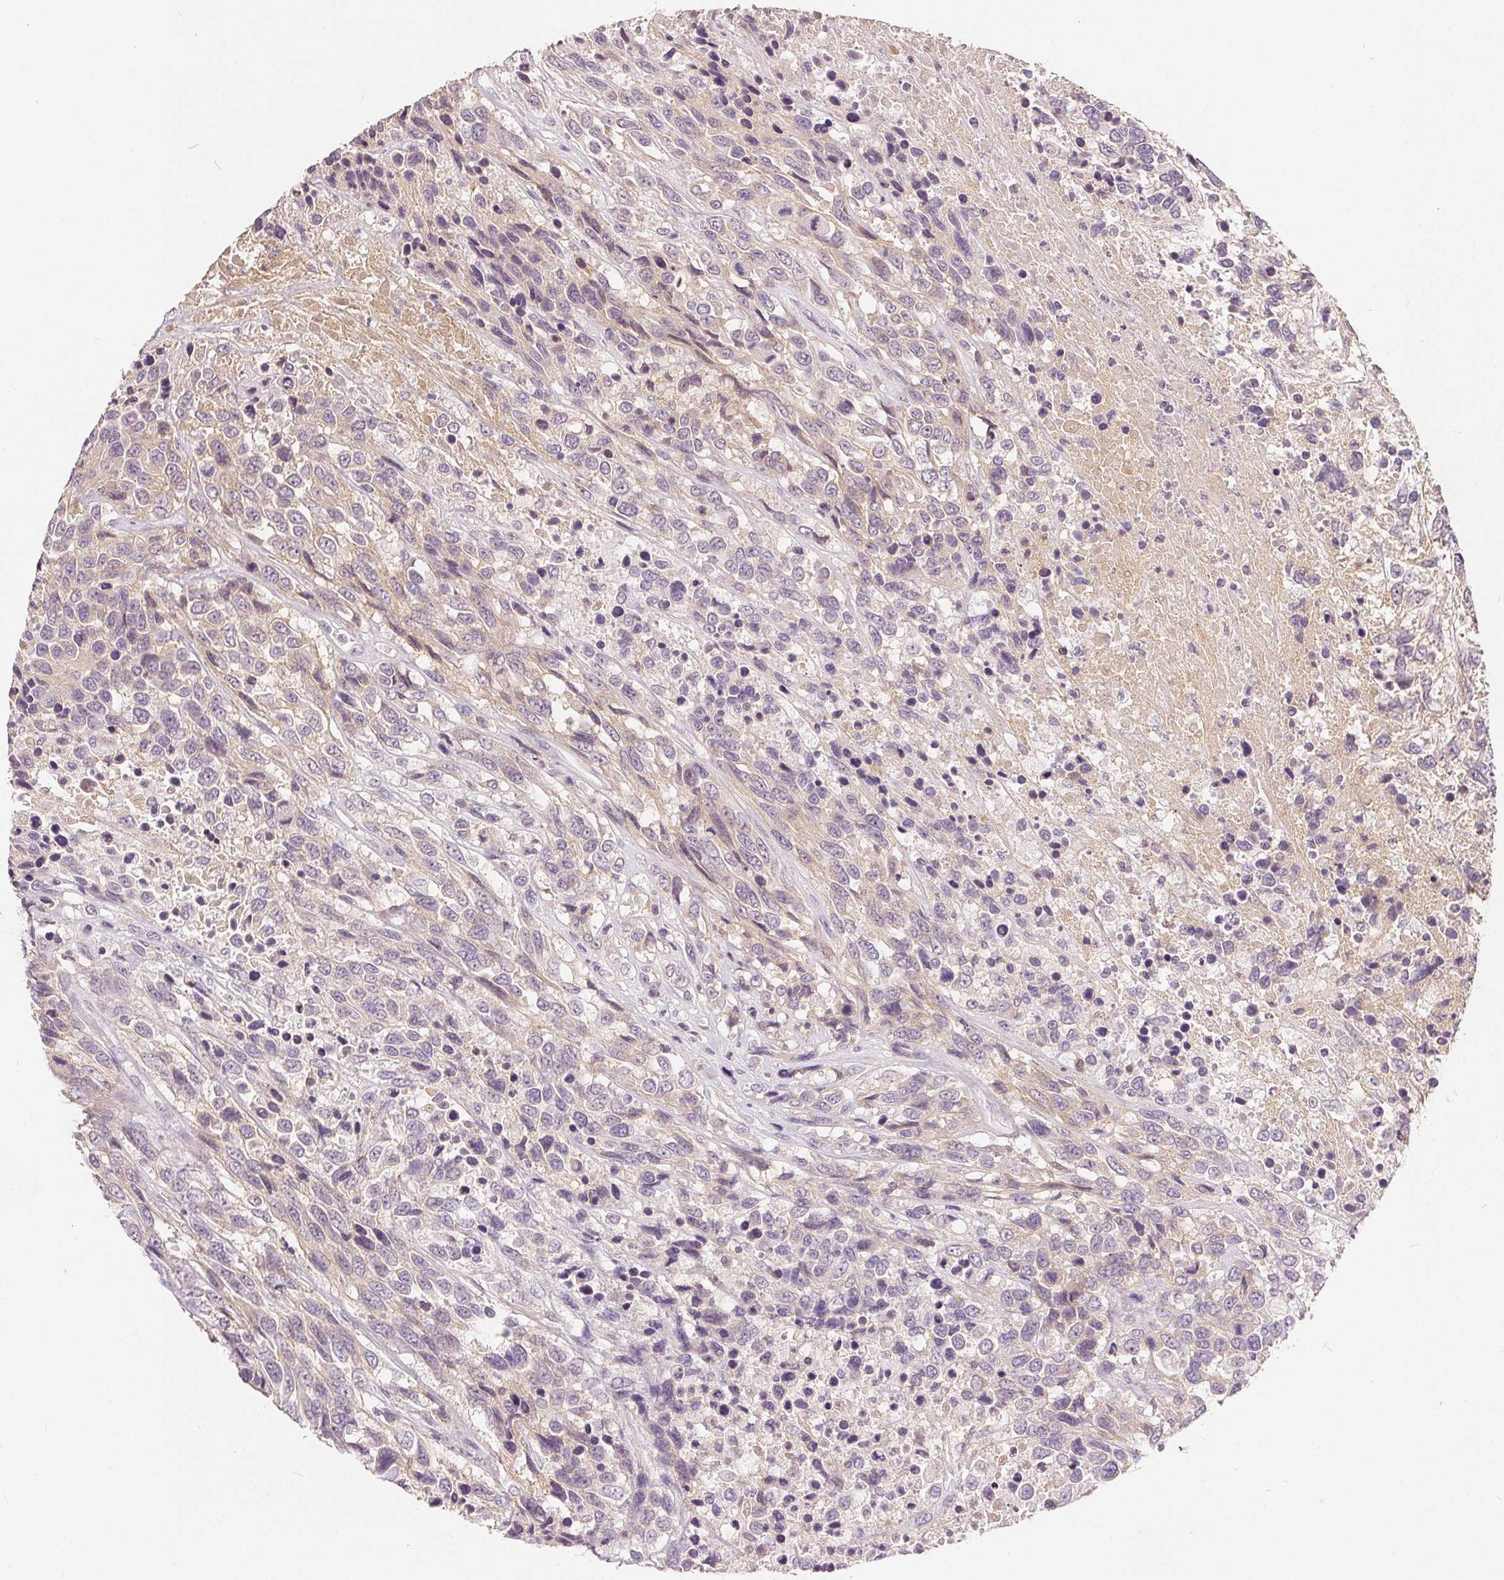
{"staining": {"intensity": "weak", "quantity": "<25%", "location": "cytoplasmic/membranous"}, "tissue": "urothelial cancer", "cell_type": "Tumor cells", "image_type": "cancer", "snomed": [{"axis": "morphology", "description": "Urothelial carcinoma, High grade"}, {"axis": "topography", "description": "Urinary bladder"}], "caption": "High power microscopy photomicrograph of an immunohistochemistry micrograph of urothelial carcinoma (high-grade), revealing no significant staining in tumor cells. The staining was performed using DAB to visualize the protein expression in brown, while the nuclei were stained in blue with hematoxylin (Magnification: 20x).", "gene": "CA12", "patient": {"sex": "female", "age": 70}}